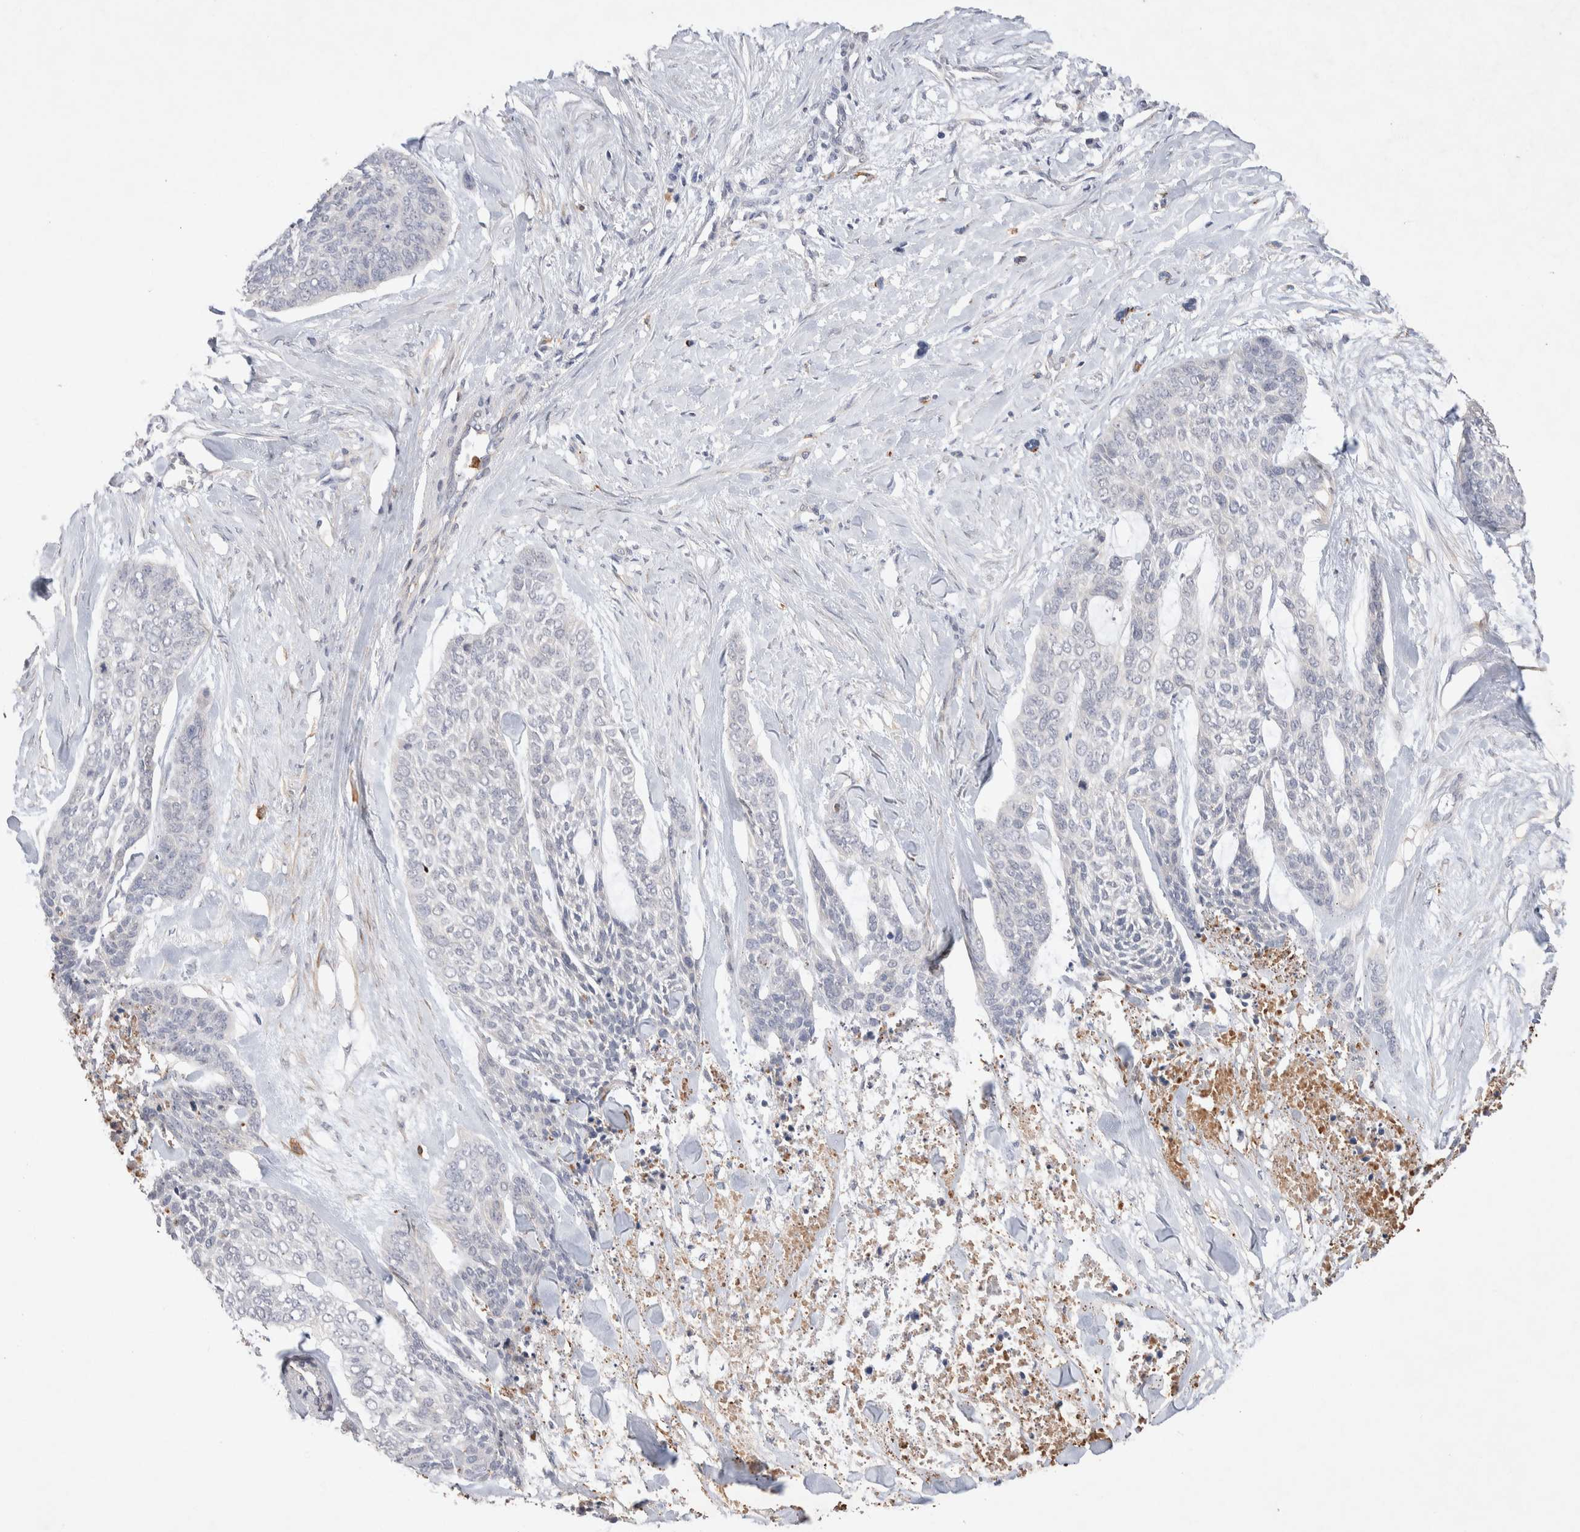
{"staining": {"intensity": "negative", "quantity": "none", "location": "none"}, "tissue": "skin cancer", "cell_type": "Tumor cells", "image_type": "cancer", "snomed": [{"axis": "morphology", "description": "Basal cell carcinoma"}, {"axis": "topography", "description": "Skin"}], "caption": "Skin cancer stained for a protein using immunohistochemistry (IHC) displays no expression tumor cells.", "gene": "FFAR2", "patient": {"sex": "female", "age": 64}}